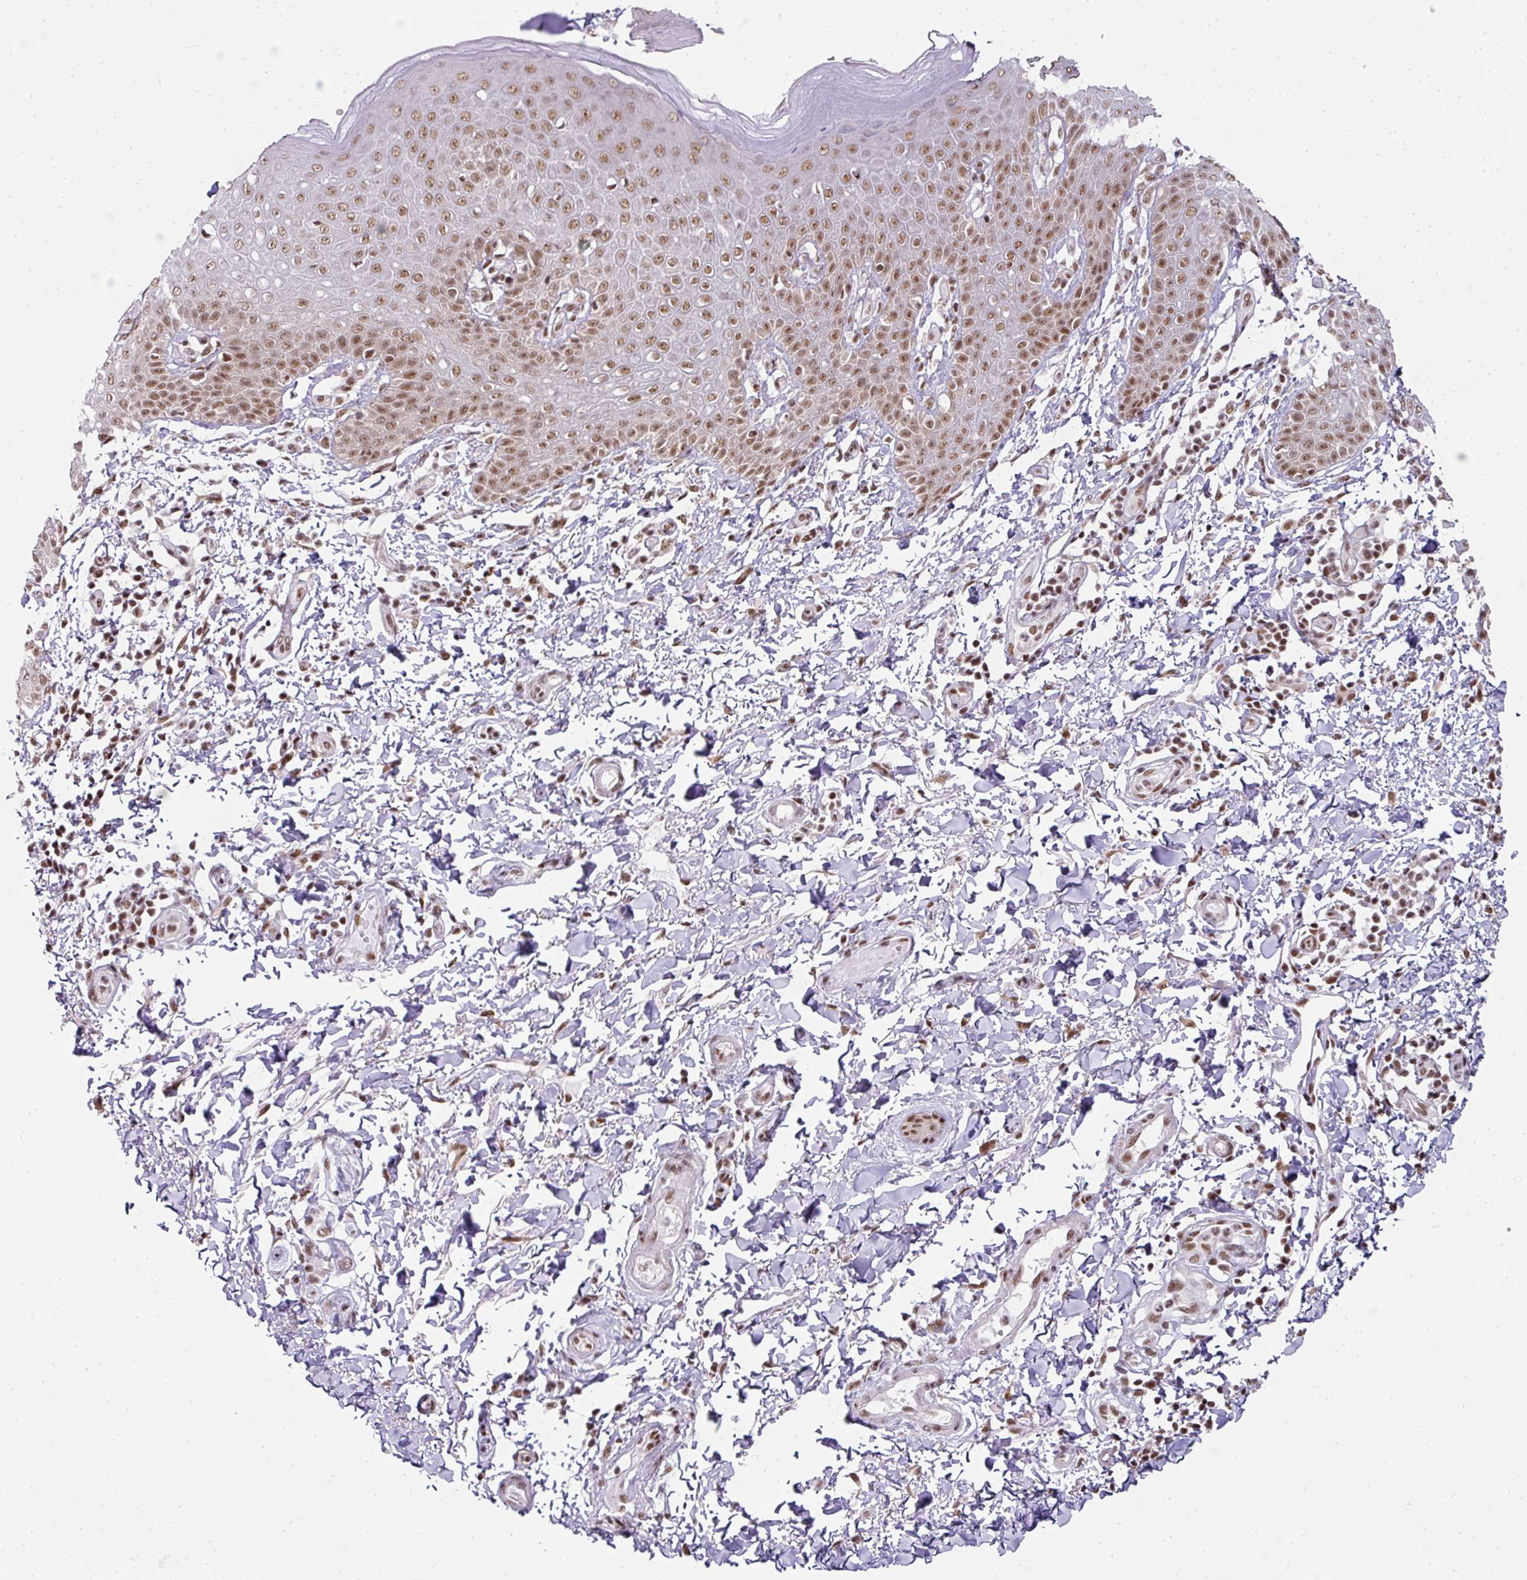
{"staining": {"intensity": "moderate", "quantity": ">75%", "location": "nuclear"}, "tissue": "skin", "cell_type": "Epidermal cells", "image_type": "normal", "snomed": [{"axis": "morphology", "description": "Normal tissue, NOS"}, {"axis": "topography", "description": "Peripheral nerve tissue"}], "caption": "Skin was stained to show a protein in brown. There is medium levels of moderate nuclear positivity in approximately >75% of epidermal cells. (Brightfield microscopy of DAB IHC at high magnification).", "gene": "NFYA", "patient": {"sex": "male", "age": 51}}